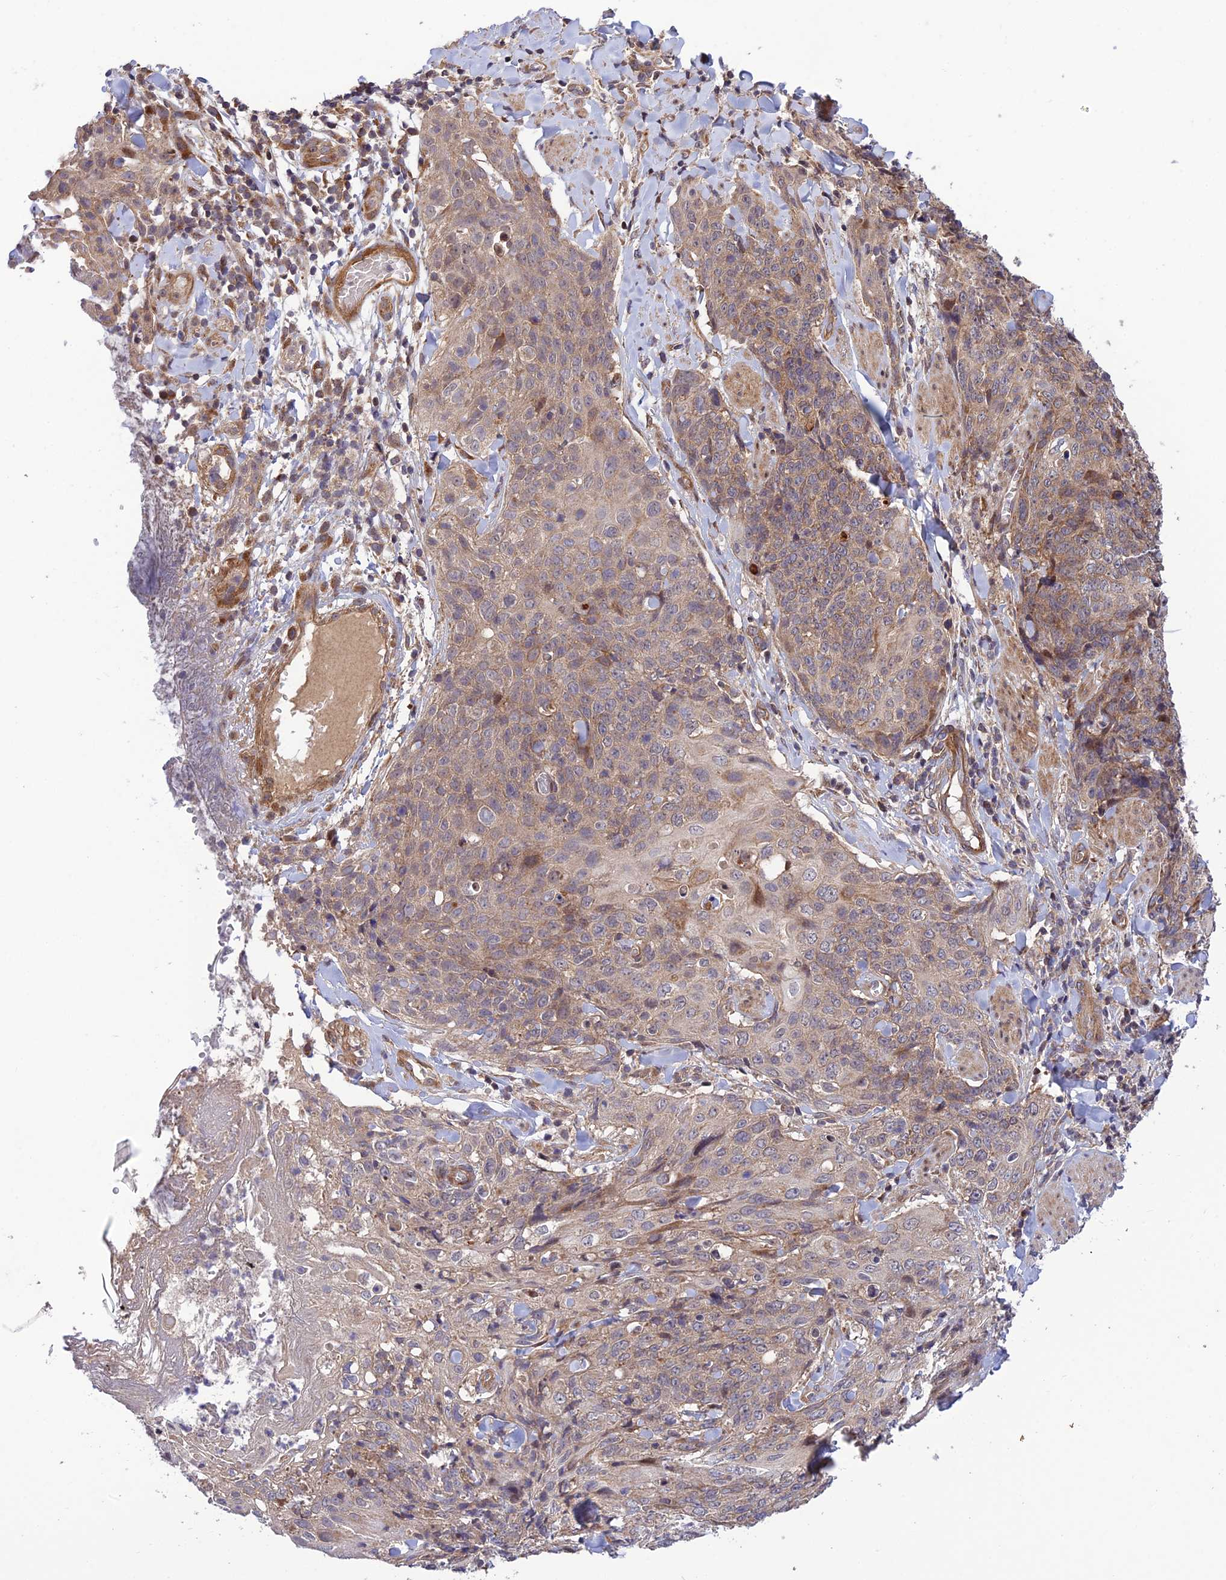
{"staining": {"intensity": "weak", "quantity": "25%-75%", "location": "cytoplasmic/membranous"}, "tissue": "skin cancer", "cell_type": "Tumor cells", "image_type": "cancer", "snomed": [{"axis": "morphology", "description": "Squamous cell carcinoma, NOS"}, {"axis": "topography", "description": "Skin"}, {"axis": "topography", "description": "Vulva"}], "caption": "Tumor cells exhibit weak cytoplasmic/membranous positivity in about 25%-75% of cells in skin cancer.", "gene": "PLEKHG2", "patient": {"sex": "female", "age": 85}}